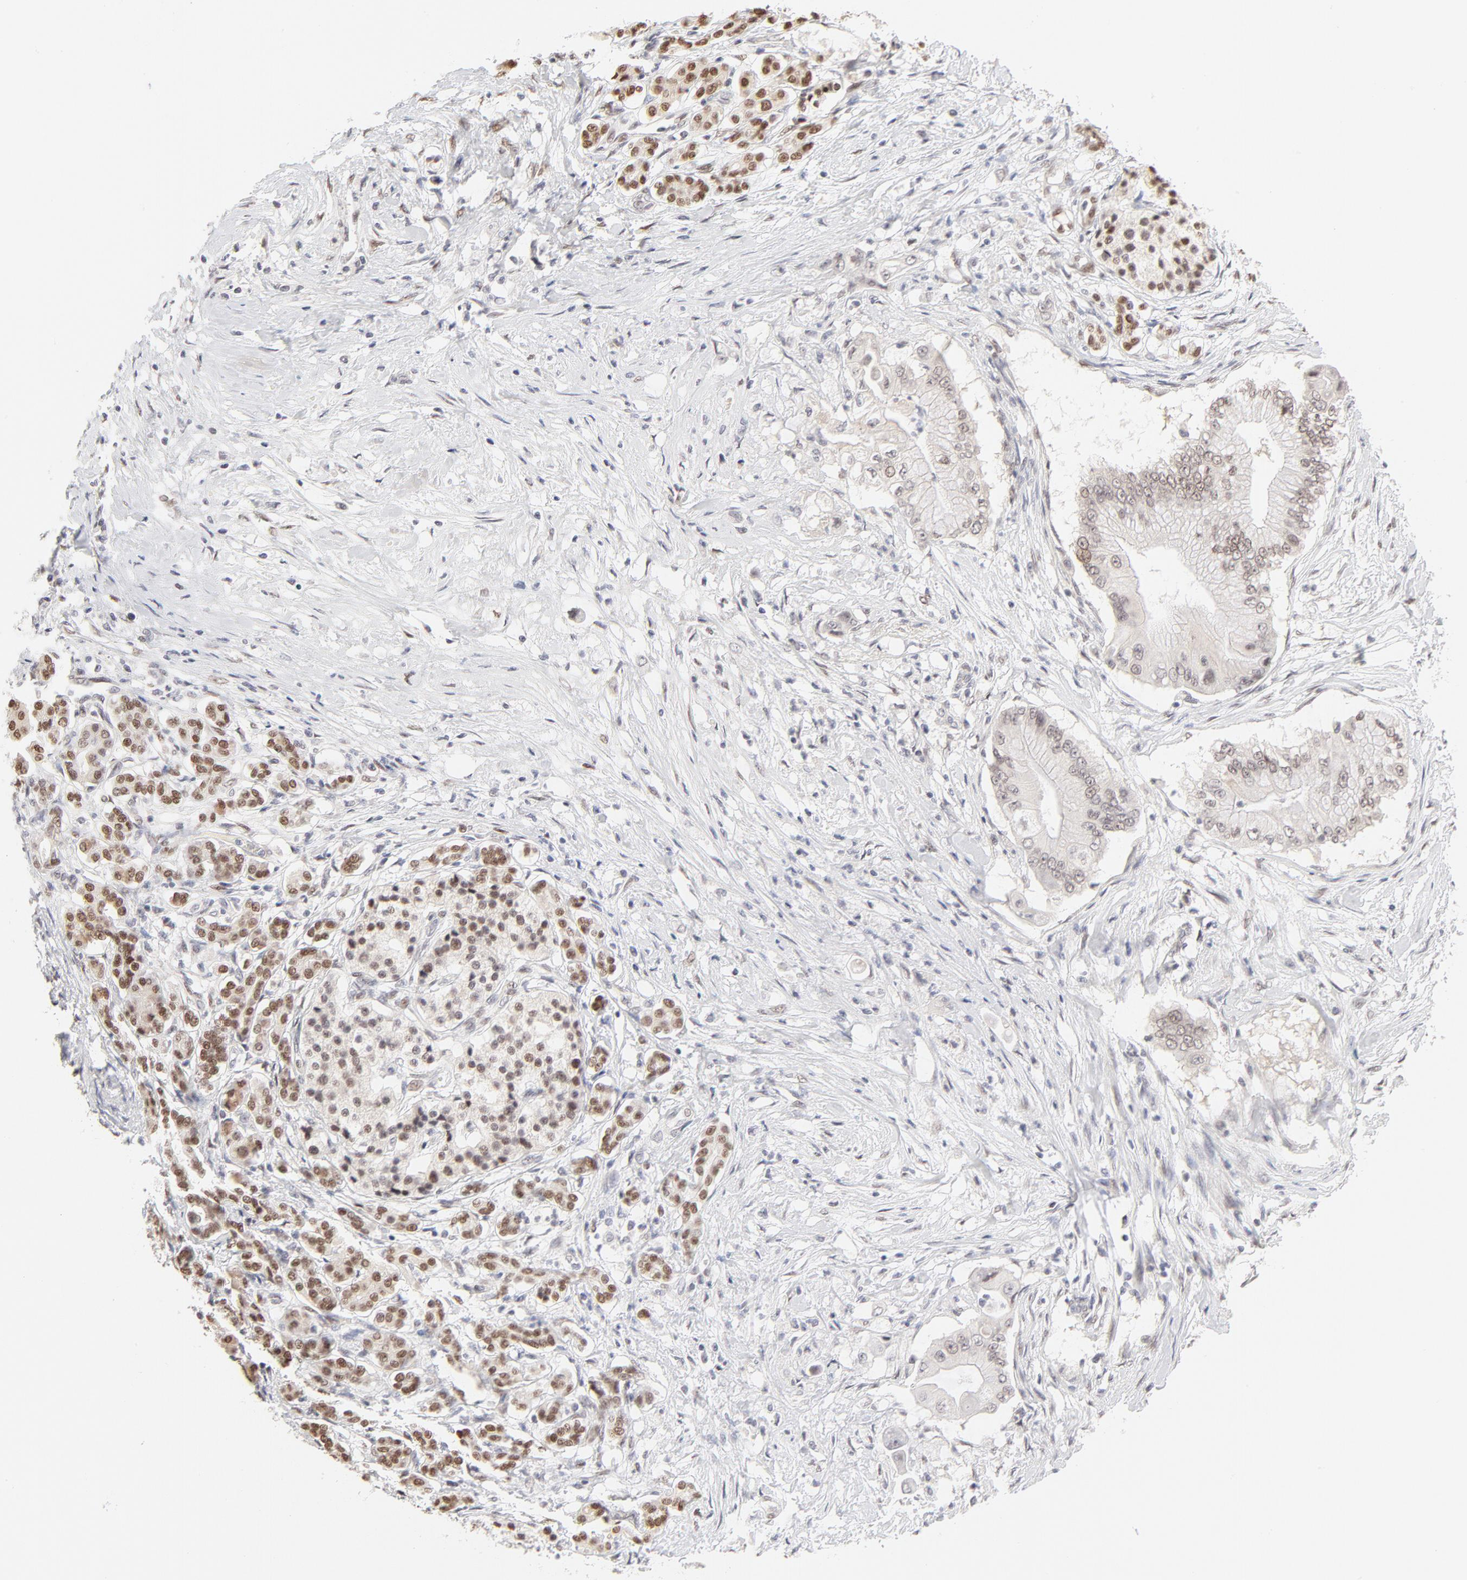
{"staining": {"intensity": "weak", "quantity": "<25%", "location": "nuclear"}, "tissue": "pancreatic cancer", "cell_type": "Tumor cells", "image_type": "cancer", "snomed": [{"axis": "morphology", "description": "Adenocarcinoma, NOS"}, {"axis": "topography", "description": "Pancreas"}], "caption": "The image shows no staining of tumor cells in adenocarcinoma (pancreatic). (DAB (3,3'-diaminobenzidine) immunohistochemistry visualized using brightfield microscopy, high magnification).", "gene": "PBX3", "patient": {"sex": "male", "age": 62}}